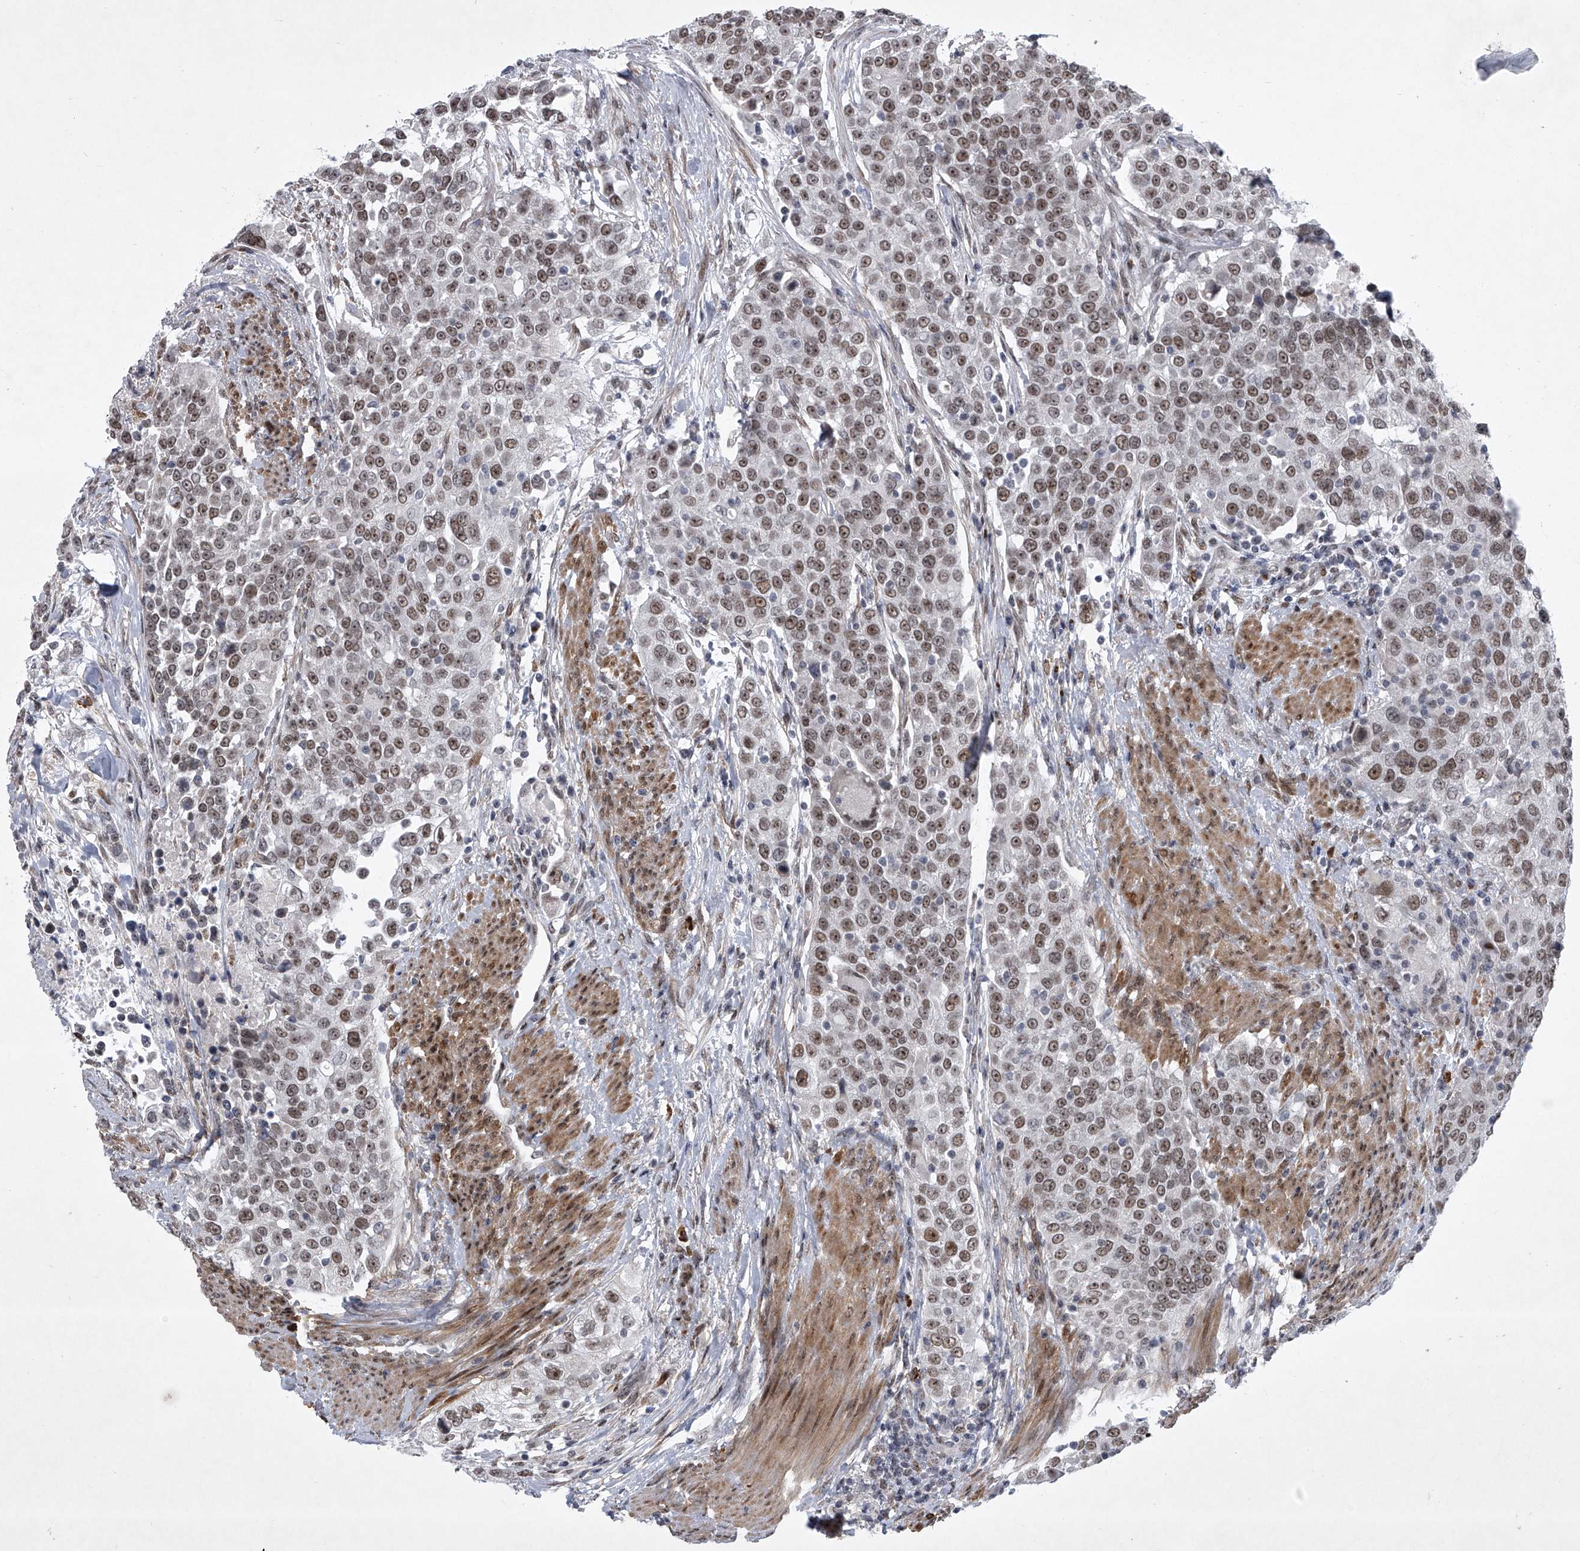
{"staining": {"intensity": "moderate", "quantity": ">75%", "location": "nuclear"}, "tissue": "urothelial cancer", "cell_type": "Tumor cells", "image_type": "cancer", "snomed": [{"axis": "morphology", "description": "Urothelial carcinoma, High grade"}, {"axis": "topography", "description": "Urinary bladder"}], "caption": "A medium amount of moderate nuclear positivity is present in about >75% of tumor cells in urothelial carcinoma (high-grade) tissue. (DAB (3,3'-diaminobenzidine) IHC, brown staining for protein, blue staining for nuclei).", "gene": "MLLT1", "patient": {"sex": "female", "age": 80}}